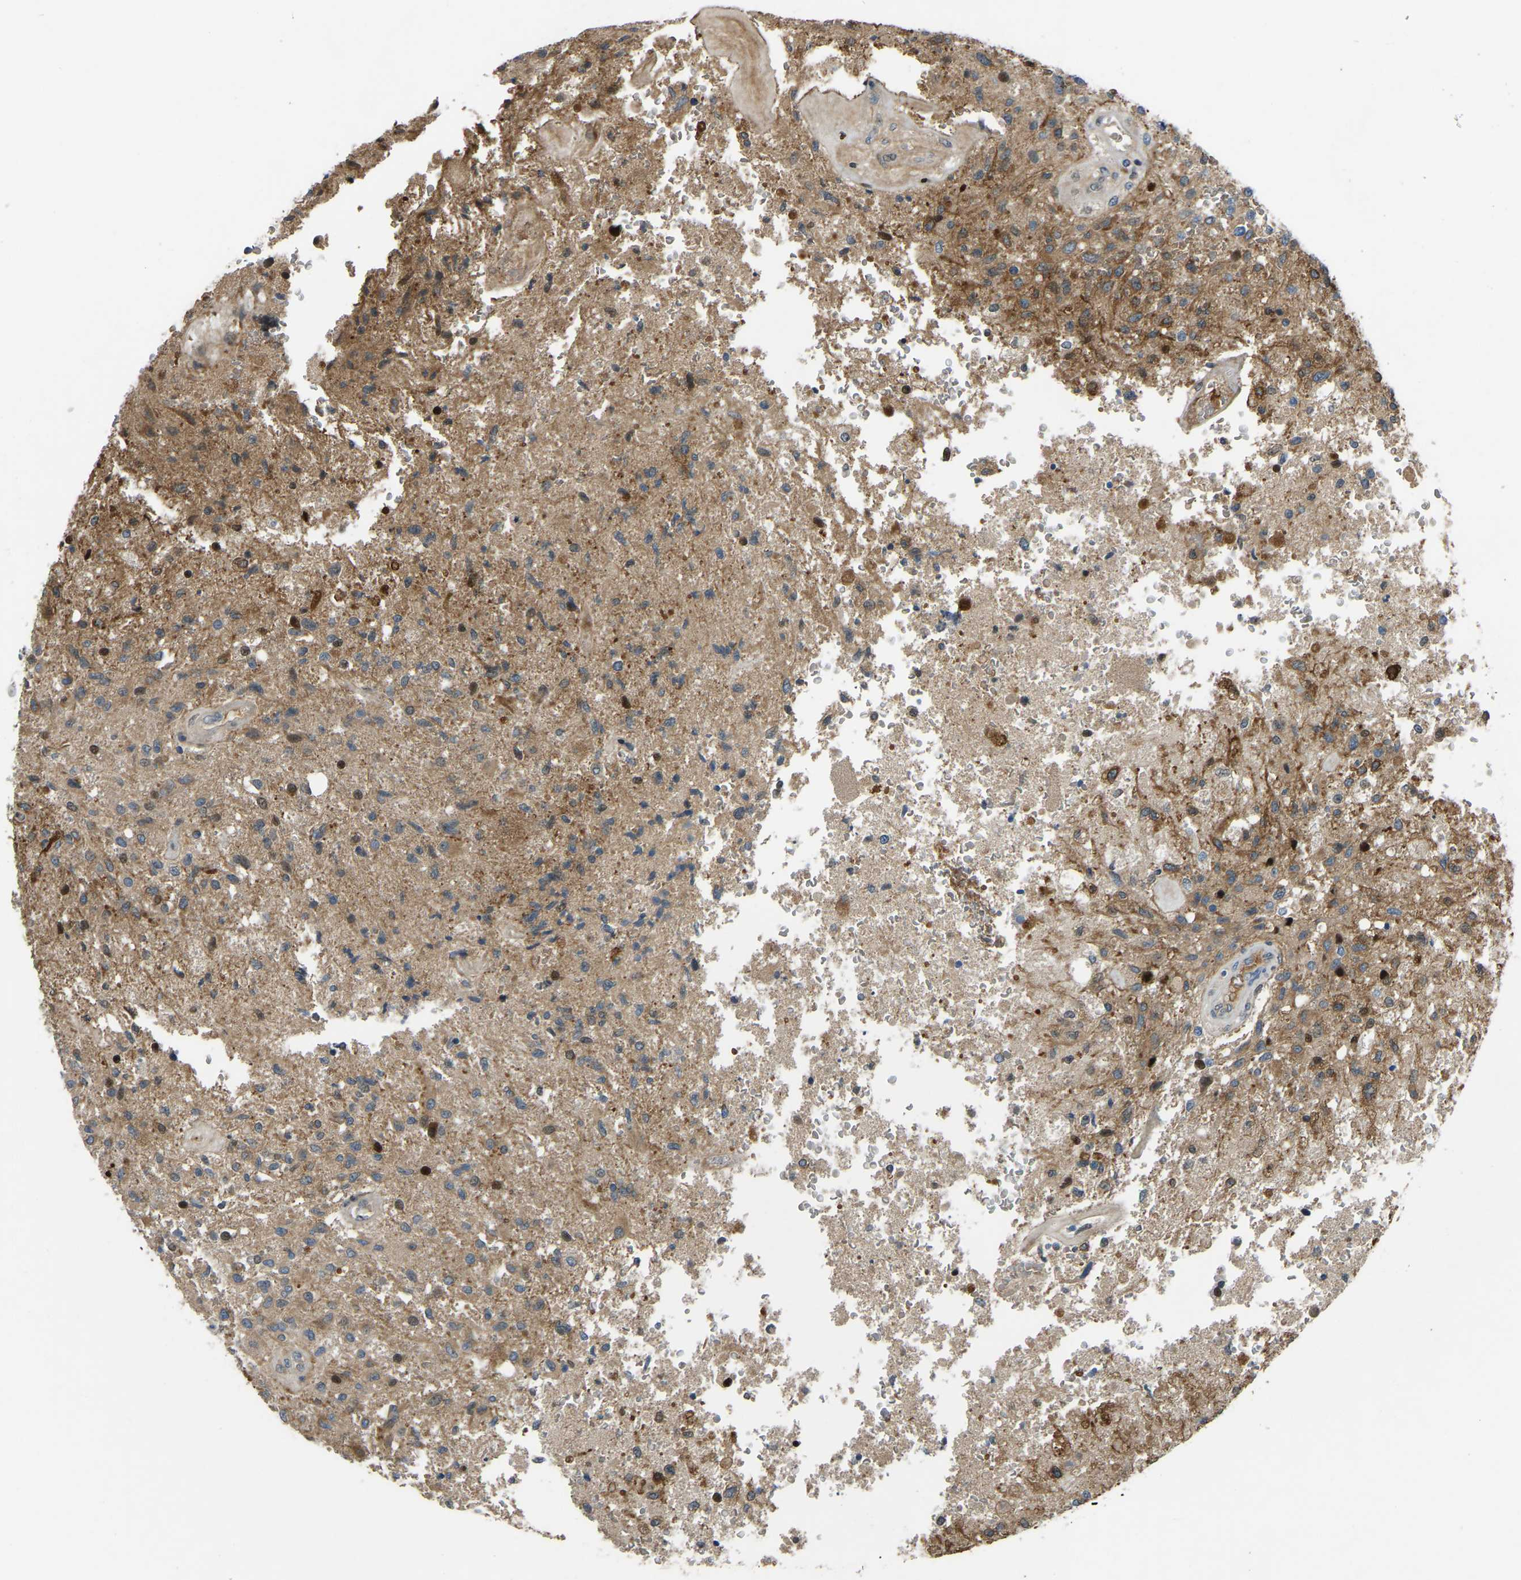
{"staining": {"intensity": "moderate", "quantity": ">75%", "location": "cytoplasmic/membranous"}, "tissue": "glioma", "cell_type": "Tumor cells", "image_type": "cancer", "snomed": [{"axis": "morphology", "description": "Normal tissue, NOS"}, {"axis": "morphology", "description": "Glioma, malignant, High grade"}, {"axis": "topography", "description": "Cerebral cortex"}], "caption": "IHC photomicrograph of human malignant high-grade glioma stained for a protein (brown), which displays medium levels of moderate cytoplasmic/membranous staining in approximately >75% of tumor cells.", "gene": "C21orf91", "patient": {"sex": "male", "age": 77}}